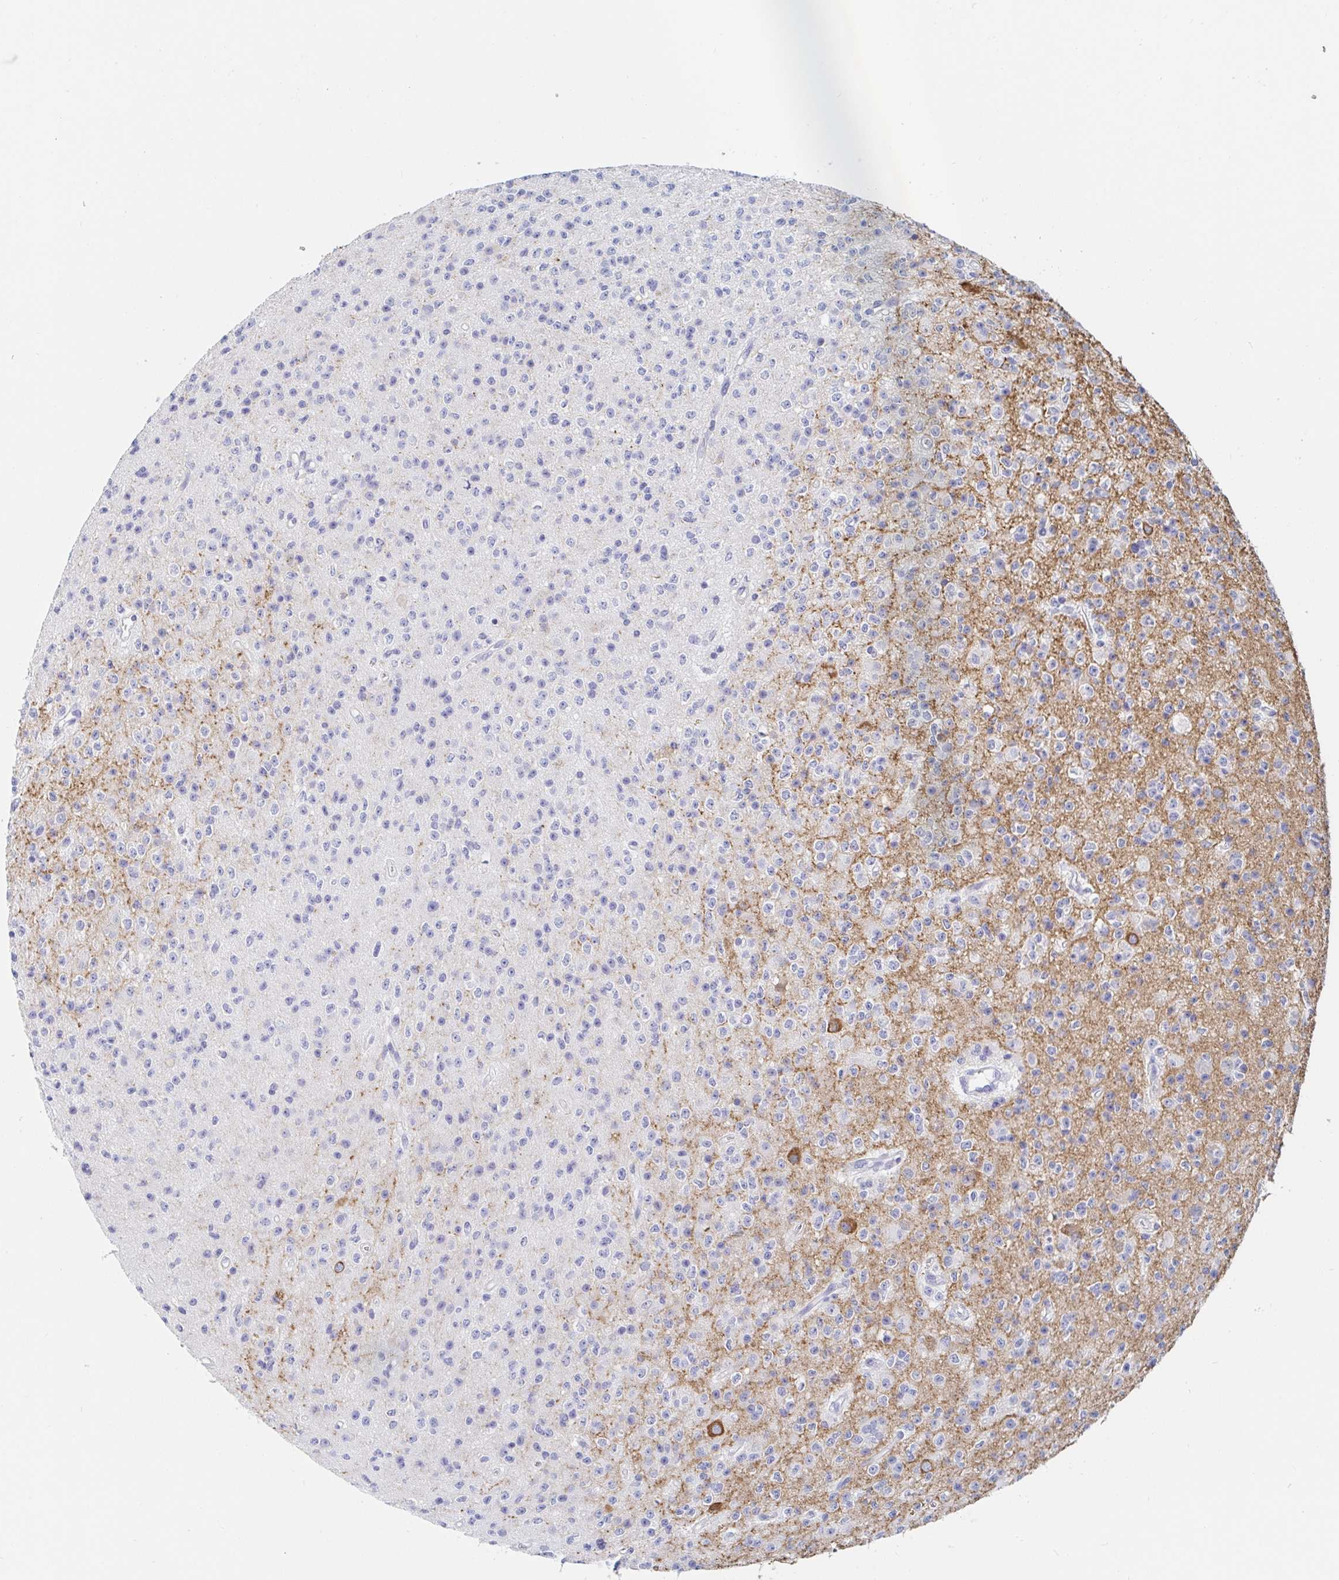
{"staining": {"intensity": "negative", "quantity": "none", "location": "none"}, "tissue": "glioma", "cell_type": "Tumor cells", "image_type": "cancer", "snomed": [{"axis": "morphology", "description": "Glioma, malignant, High grade"}, {"axis": "topography", "description": "Brain"}], "caption": "Immunohistochemistry (IHC) of human high-grade glioma (malignant) displays no staining in tumor cells.", "gene": "PACSIN1", "patient": {"sex": "male", "age": 36}}